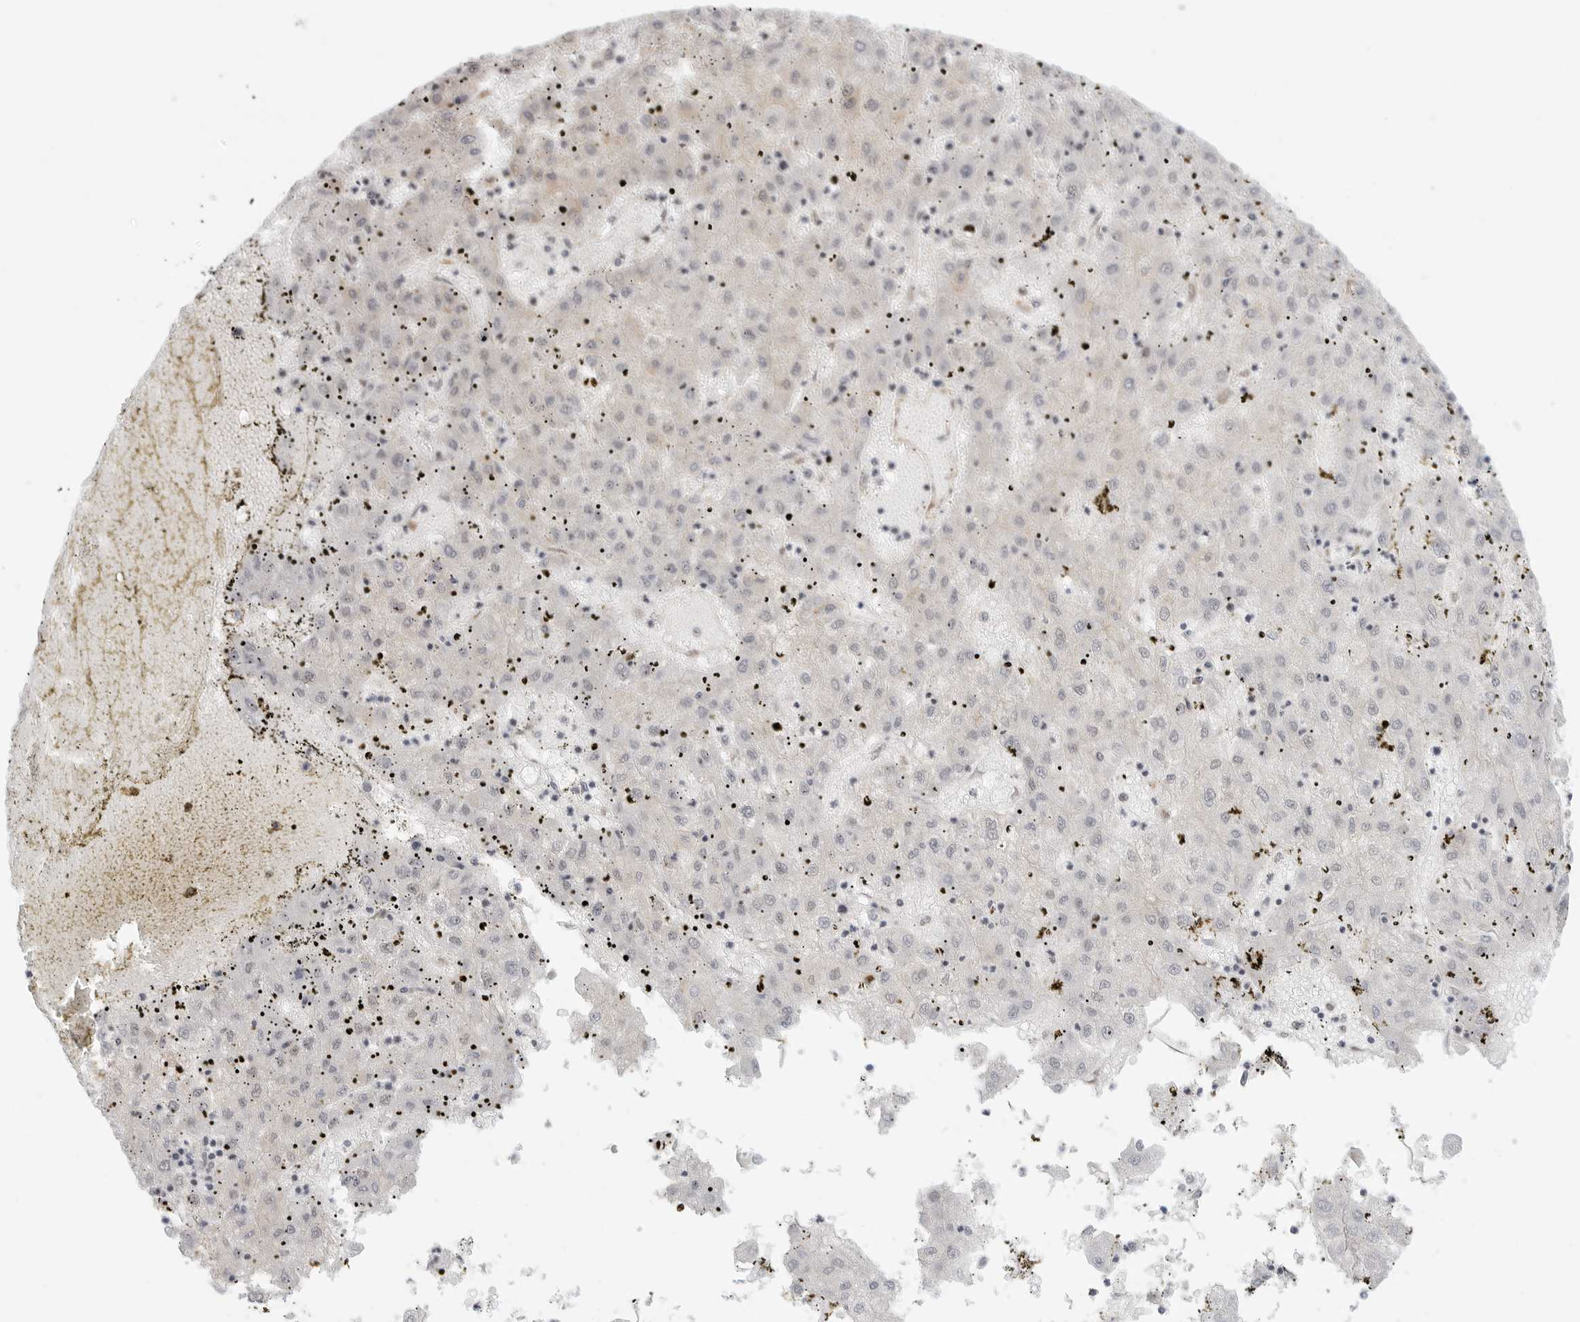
{"staining": {"intensity": "negative", "quantity": "none", "location": "none"}, "tissue": "liver cancer", "cell_type": "Tumor cells", "image_type": "cancer", "snomed": [{"axis": "morphology", "description": "Carcinoma, Hepatocellular, NOS"}, {"axis": "topography", "description": "Liver"}], "caption": "Liver hepatocellular carcinoma was stained to show a protein in brown. There is no significant expression in tumor cells. The staining is performed using DAB (3,3'-diaminobenzidine) brown chromogen with nuclei counter-stained in using hematoxylin.", "gene": "ATOH7", "patient": {"sex": "male", "age": 72}}